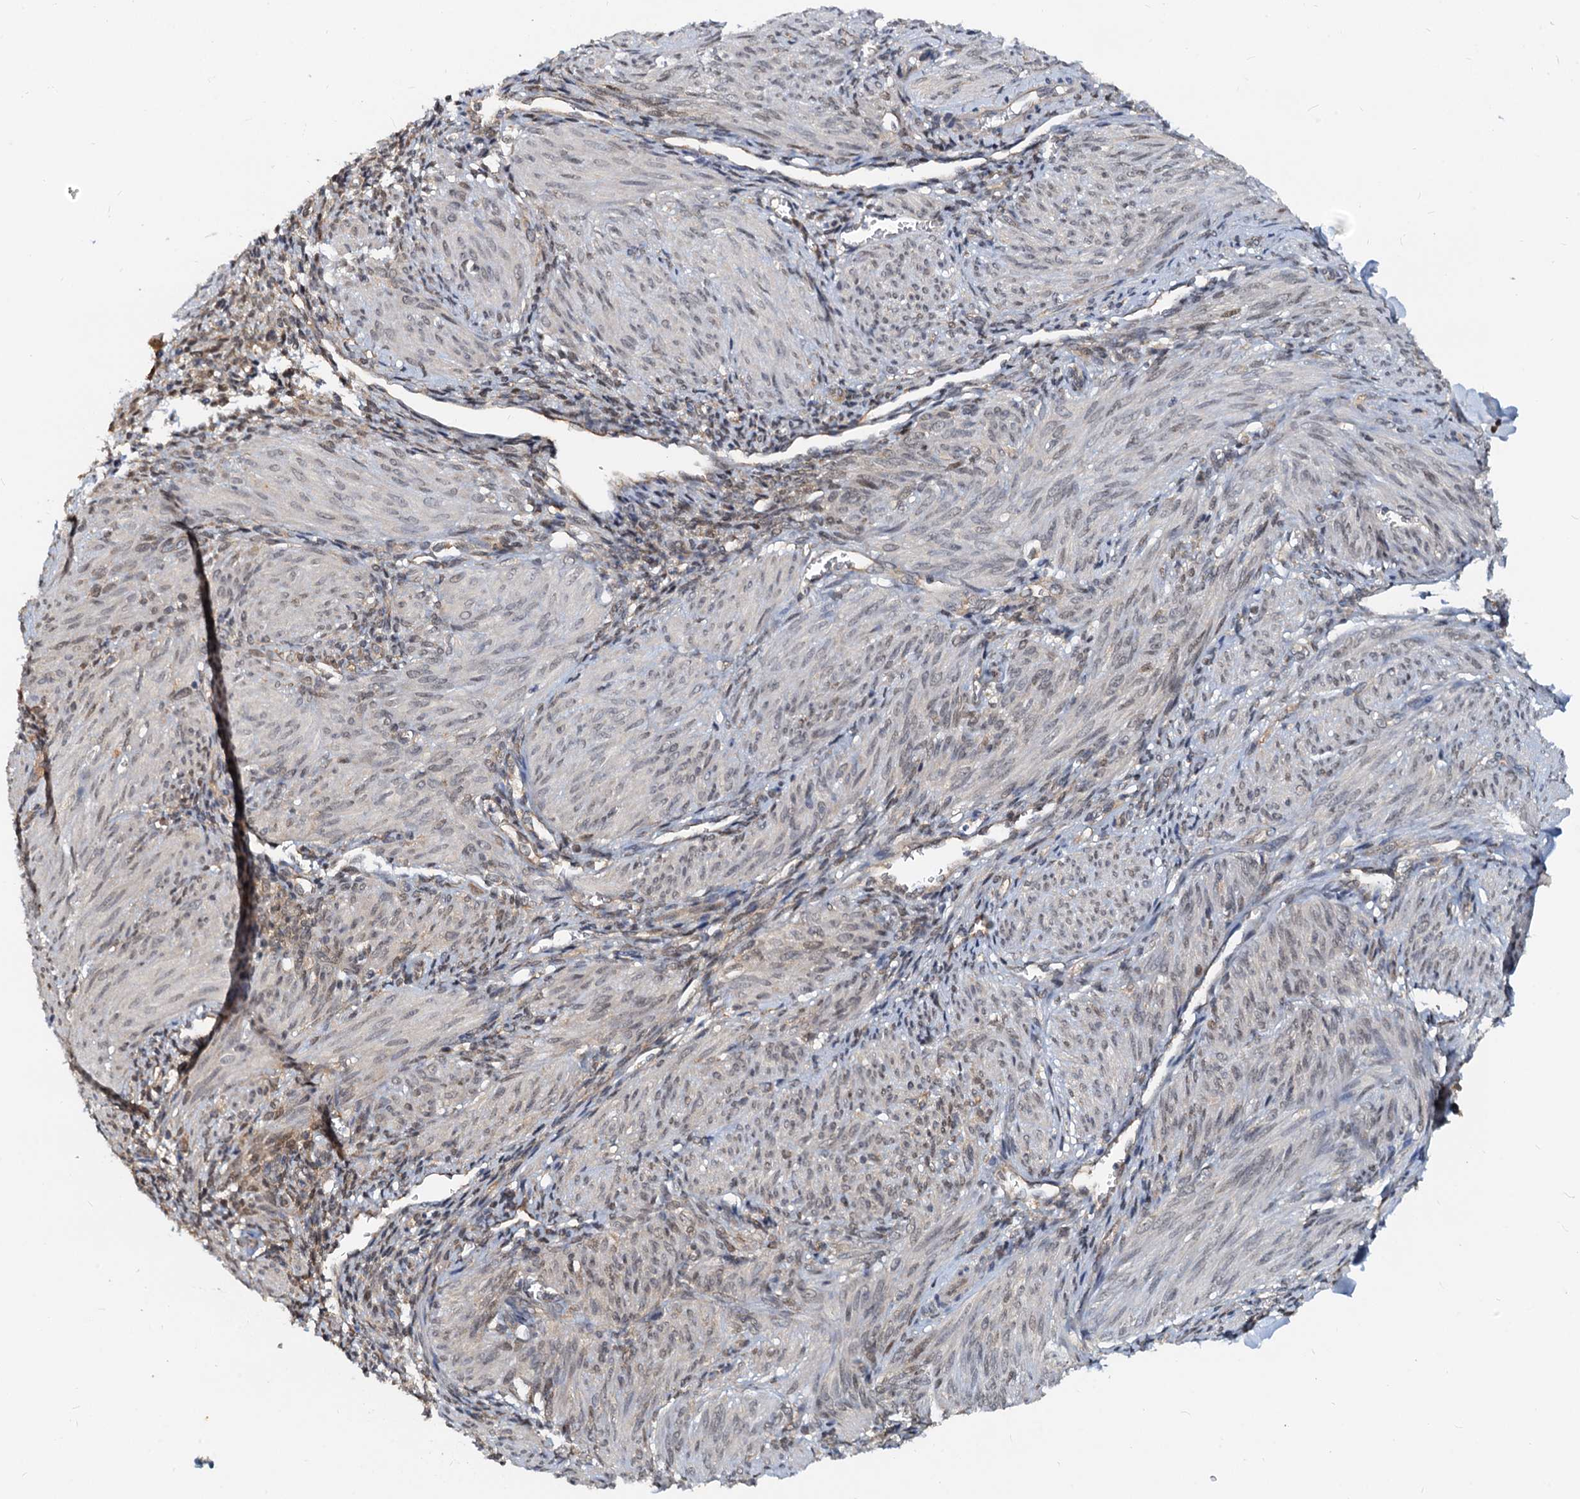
{"staining": {"intensity": "weak", "quantity": "25%-75%", "location": "nuclear"}, "tissue": "smooth muscle", "cell_type": "Smooth muscle cells", "image_type": "normal", "snomed": [{"axis": "morphology", "description": "Normal tissue, NOS"}, {"axis": "topography", "description": "Smooth muscle"}], "caption": "Normal smooth muscle exhibits weak nuclear positivity in approximately 25%-75% of smooth muscle cells, visualized by immunohistochemistry. (Brightfield microscopy of DAB IHC at high magnification).", "gene": "PTGES3", "patient": {"sex": "female", "age": 39}}